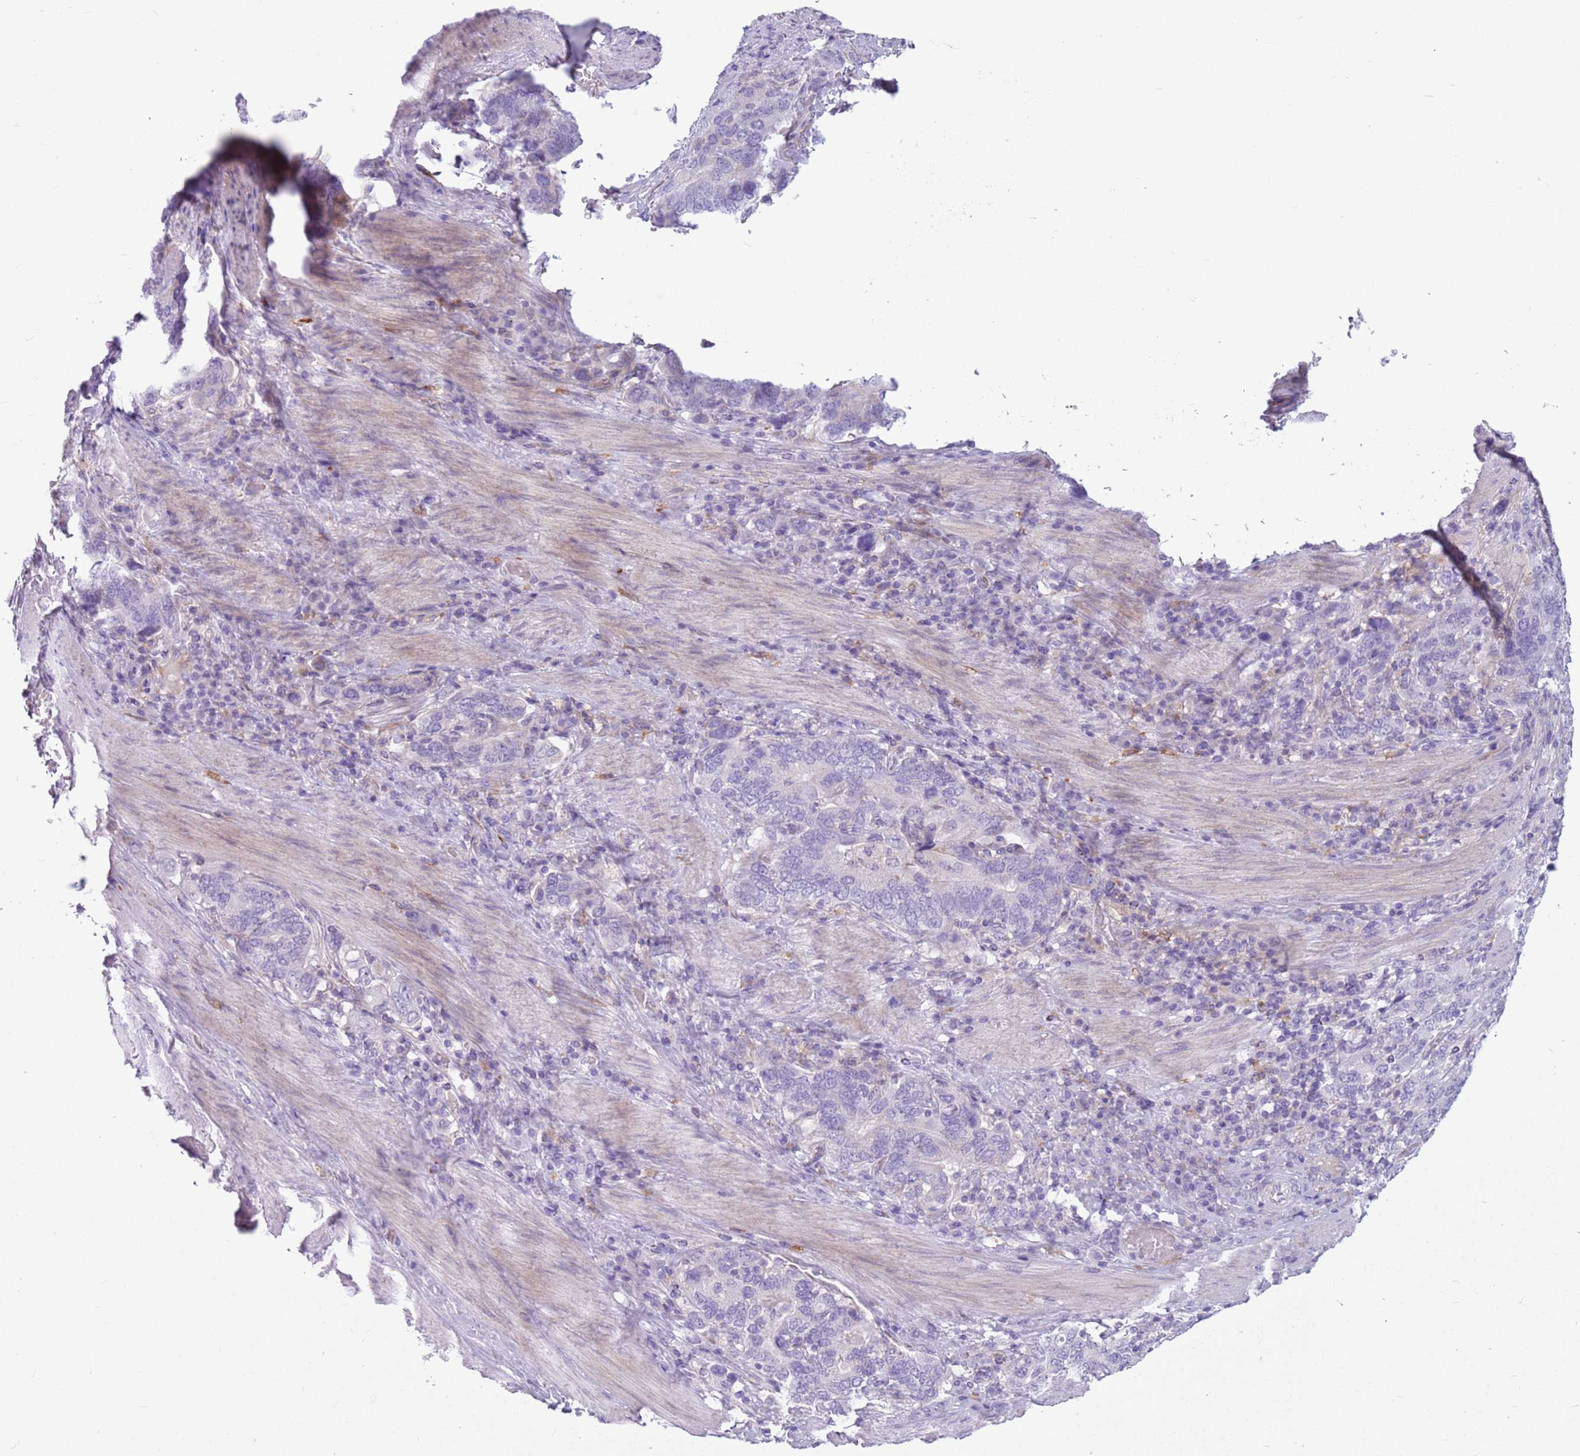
{"staining": {"intensity": "negative", "quantity": "none", "location": "none"}, "tissue": "stomach cancer", "cell_type": "Tumor cells", "image_type": "cancer", "snomed": [{"axis": "morphology", "description": "Adenocarcinoma, NOS"}, {"axis": "topography", "description": "Stomach, upper"}, {"axis": "topography", "description": "Stomach"}], "caption": "This is an IHC histopathology image of human stomach cancer. There is no positivity in tumor cells.", "gene": "SNX6", "patient": {"sex": "male", "age": 62}}